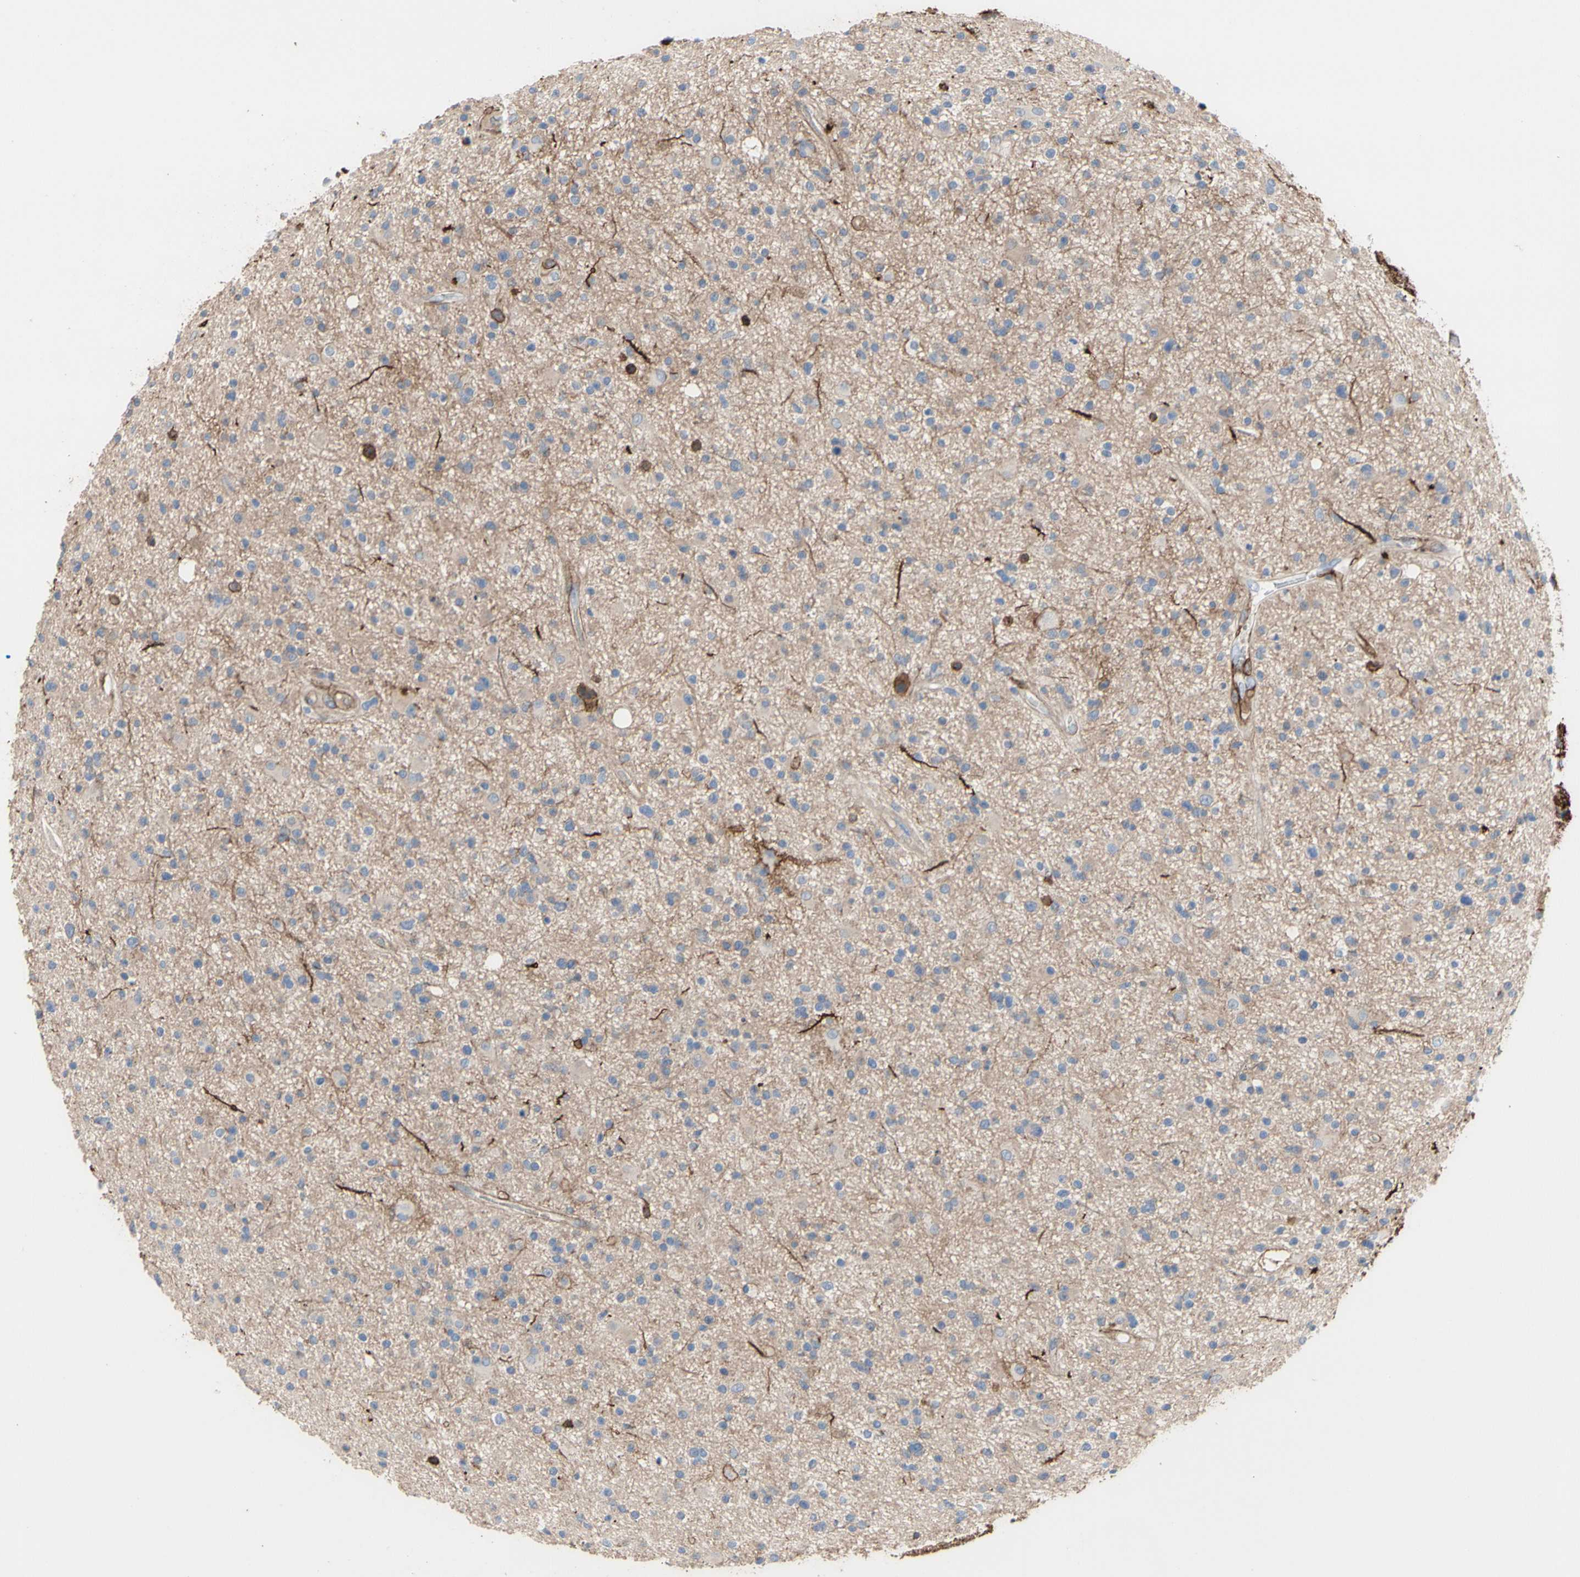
{"staining": {"intensity": "weak", "quantity": ">75%", "location": "cytoplasmic/membranous"}, "tissue": "glioma", "cell_type": "Tumor cells", "image_type": "cancer", "snomed": [{"axis": "morphology", "description": "Glioma, malignant, High grade"}, {"axis": "topography", "description": "Brain"}], "caption": "Protein expression analysis of glioma exhibits weak cytoplasmic/membranous expression in approximately >75% of tumor cells. Nuclei are stained in blue.", "gene": "ANXA6", "patient": {"sex": "male", "age": 33}}